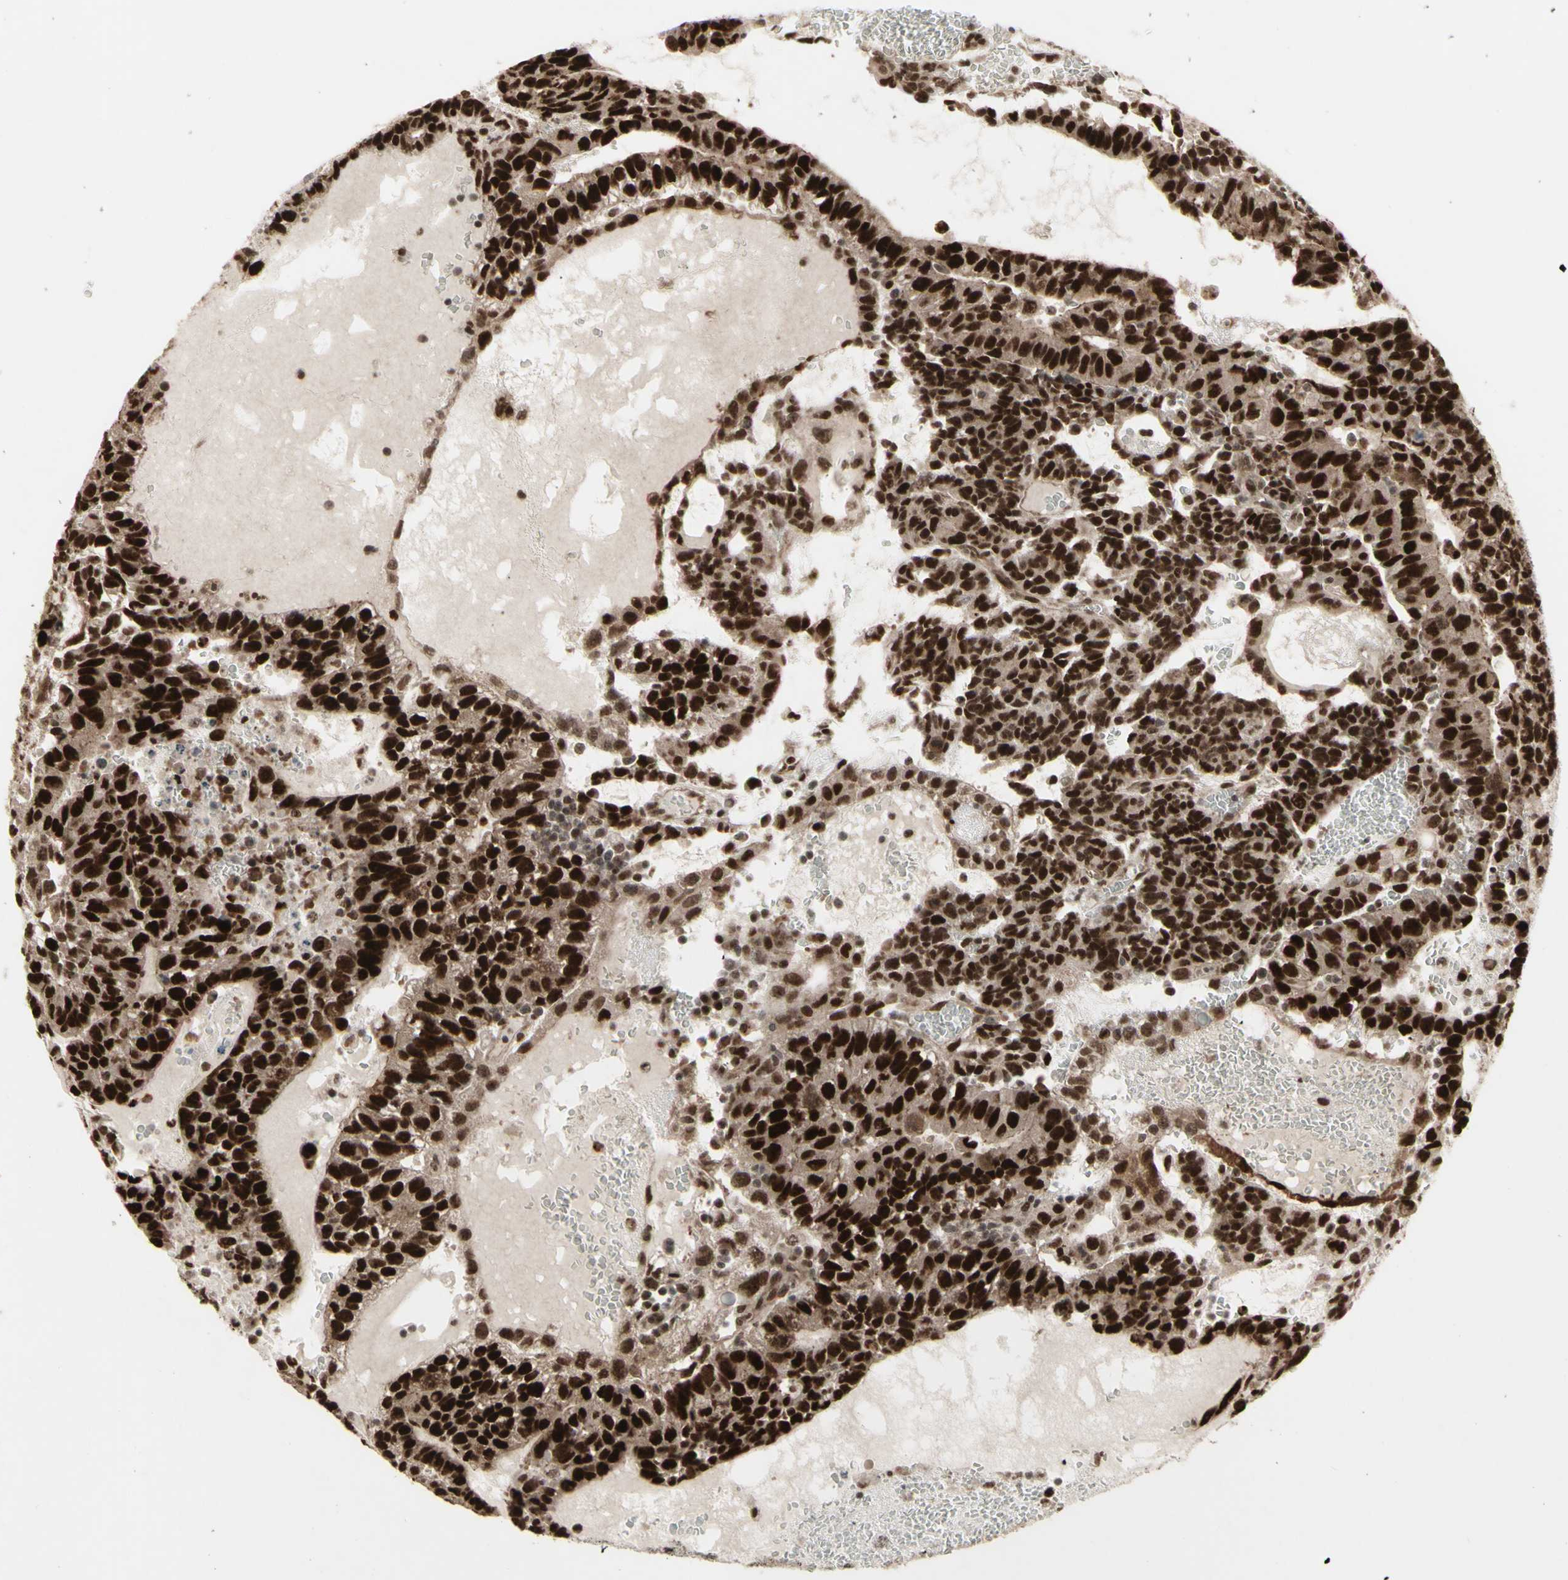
{"staining": {"intensity": "strong", "quantity": ">75%", "location": "cytoplasmic/membranous,nuclear"}, "tissue": "testis cancer", "cell_type": "Tumor cells", "image_type": "cancer", "snomed": [{"axis": "morphology", "description": "Seminoma, NOS"}, {"axis": "morphology", "description": "Carcinoma, Embryonal, NOS"}, {"axis": "topography", "description": "Testis"}], "caption": "Testis cancer (embryonal carcinoma) stained with DAB immunohistochemistry (IHC) displays high levels of strong cytoplasmic/membranous and nuclear expression in about >75% of tumor cells.", "gene": "CBX1", "patient": {"sex": "male", "age": 52}}